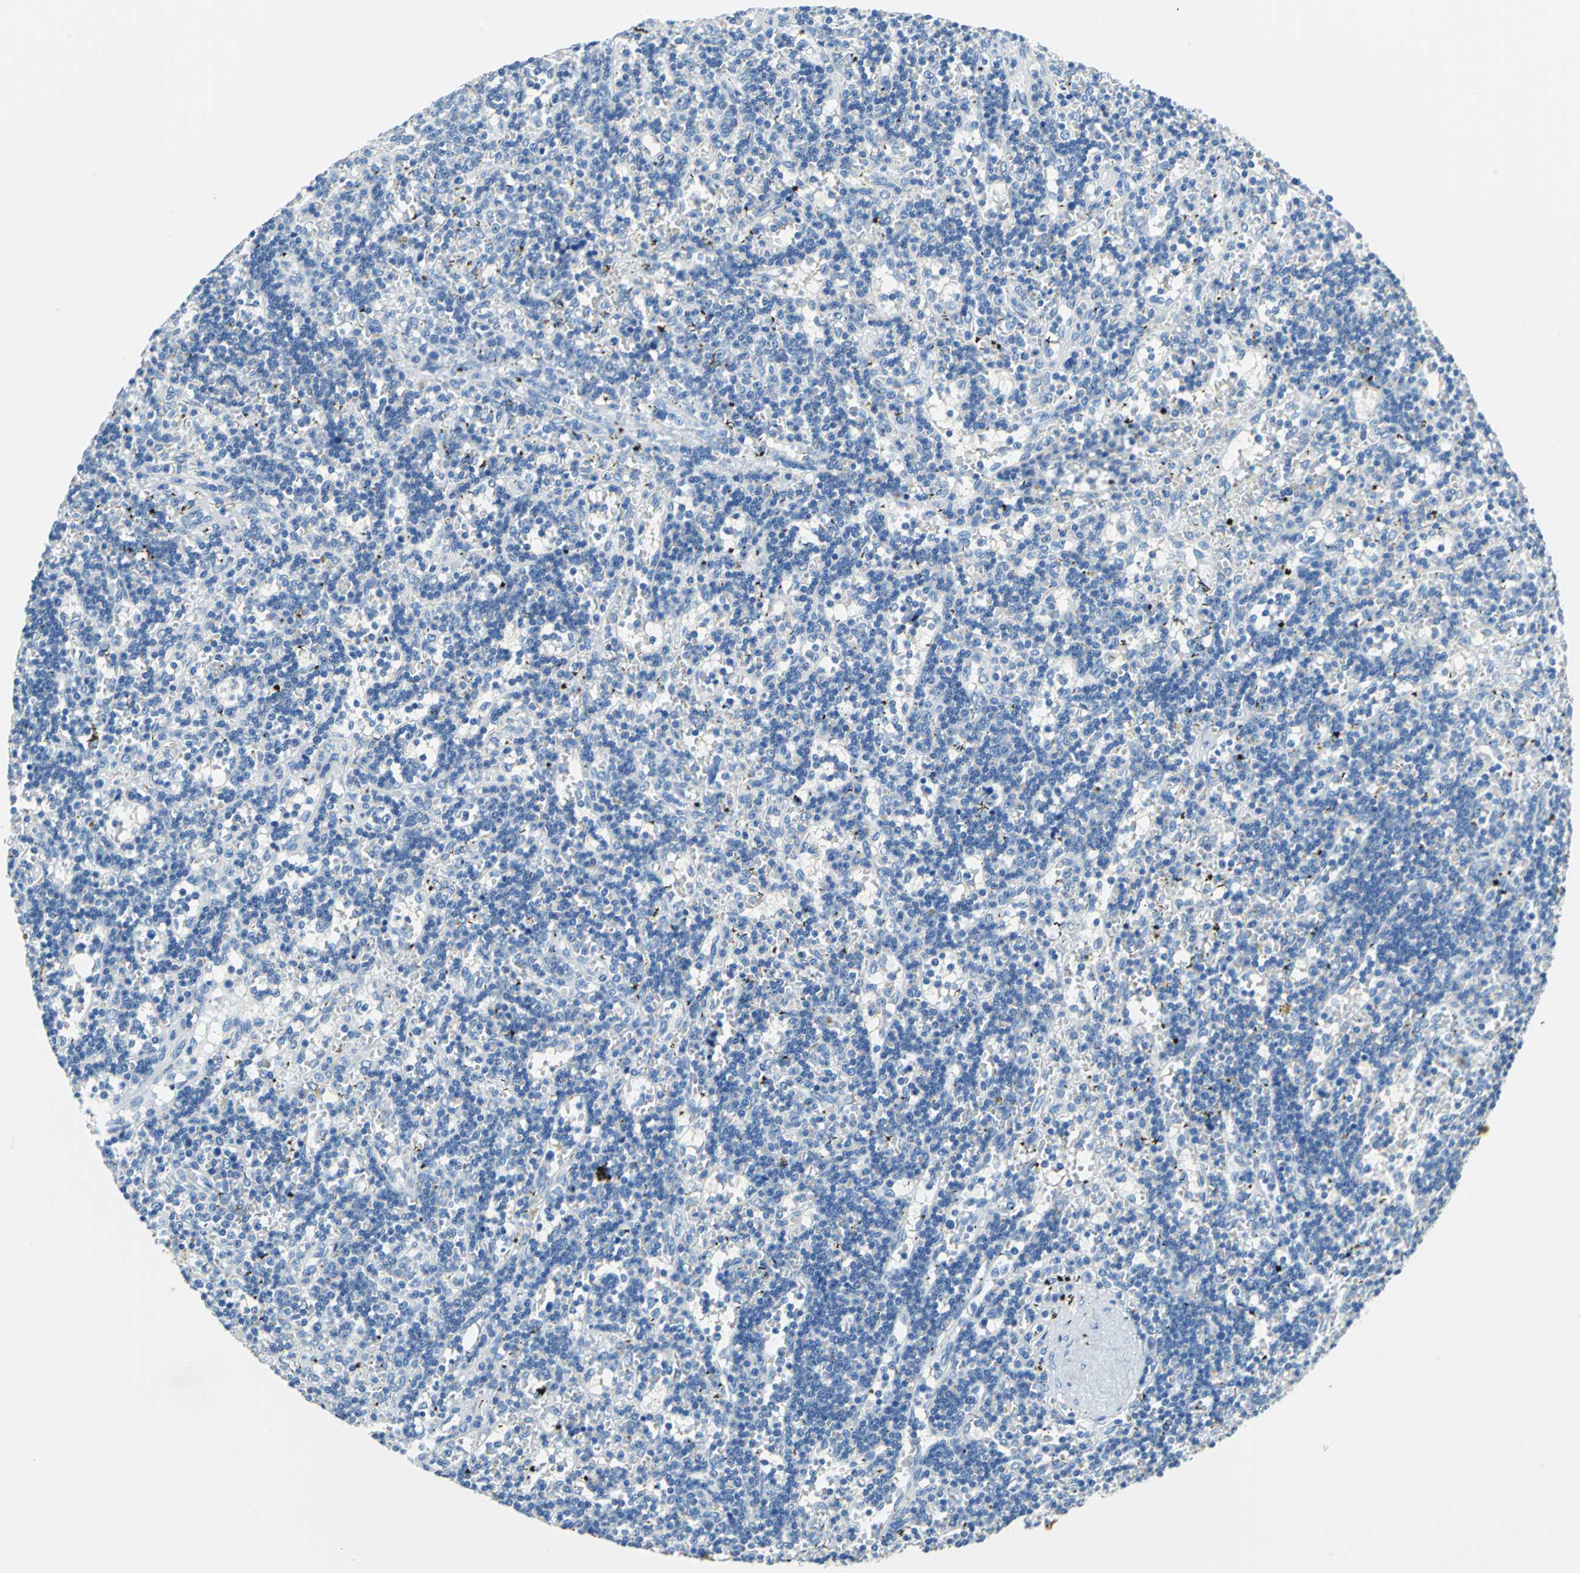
{"staining": {"intensity": "negative", "quantity": "none", "location": "none"}, "tissue": "lymphoma", "cell_type": "Tumor cells", "image_type": "cancer", "snomed": [{"axis": "morphology", "description": "Malignant lymphoma, non-Hodgkin's type, Low grade"}, {"axis": "topography", "description": "Spleen"}], "caption": "Tumor cells are negative for protein expression in human low-grade malignant lymphoma, non-Hodgkin's type.", "gene": "TEX264", "patient": {"sex": "male", "age": 60}}